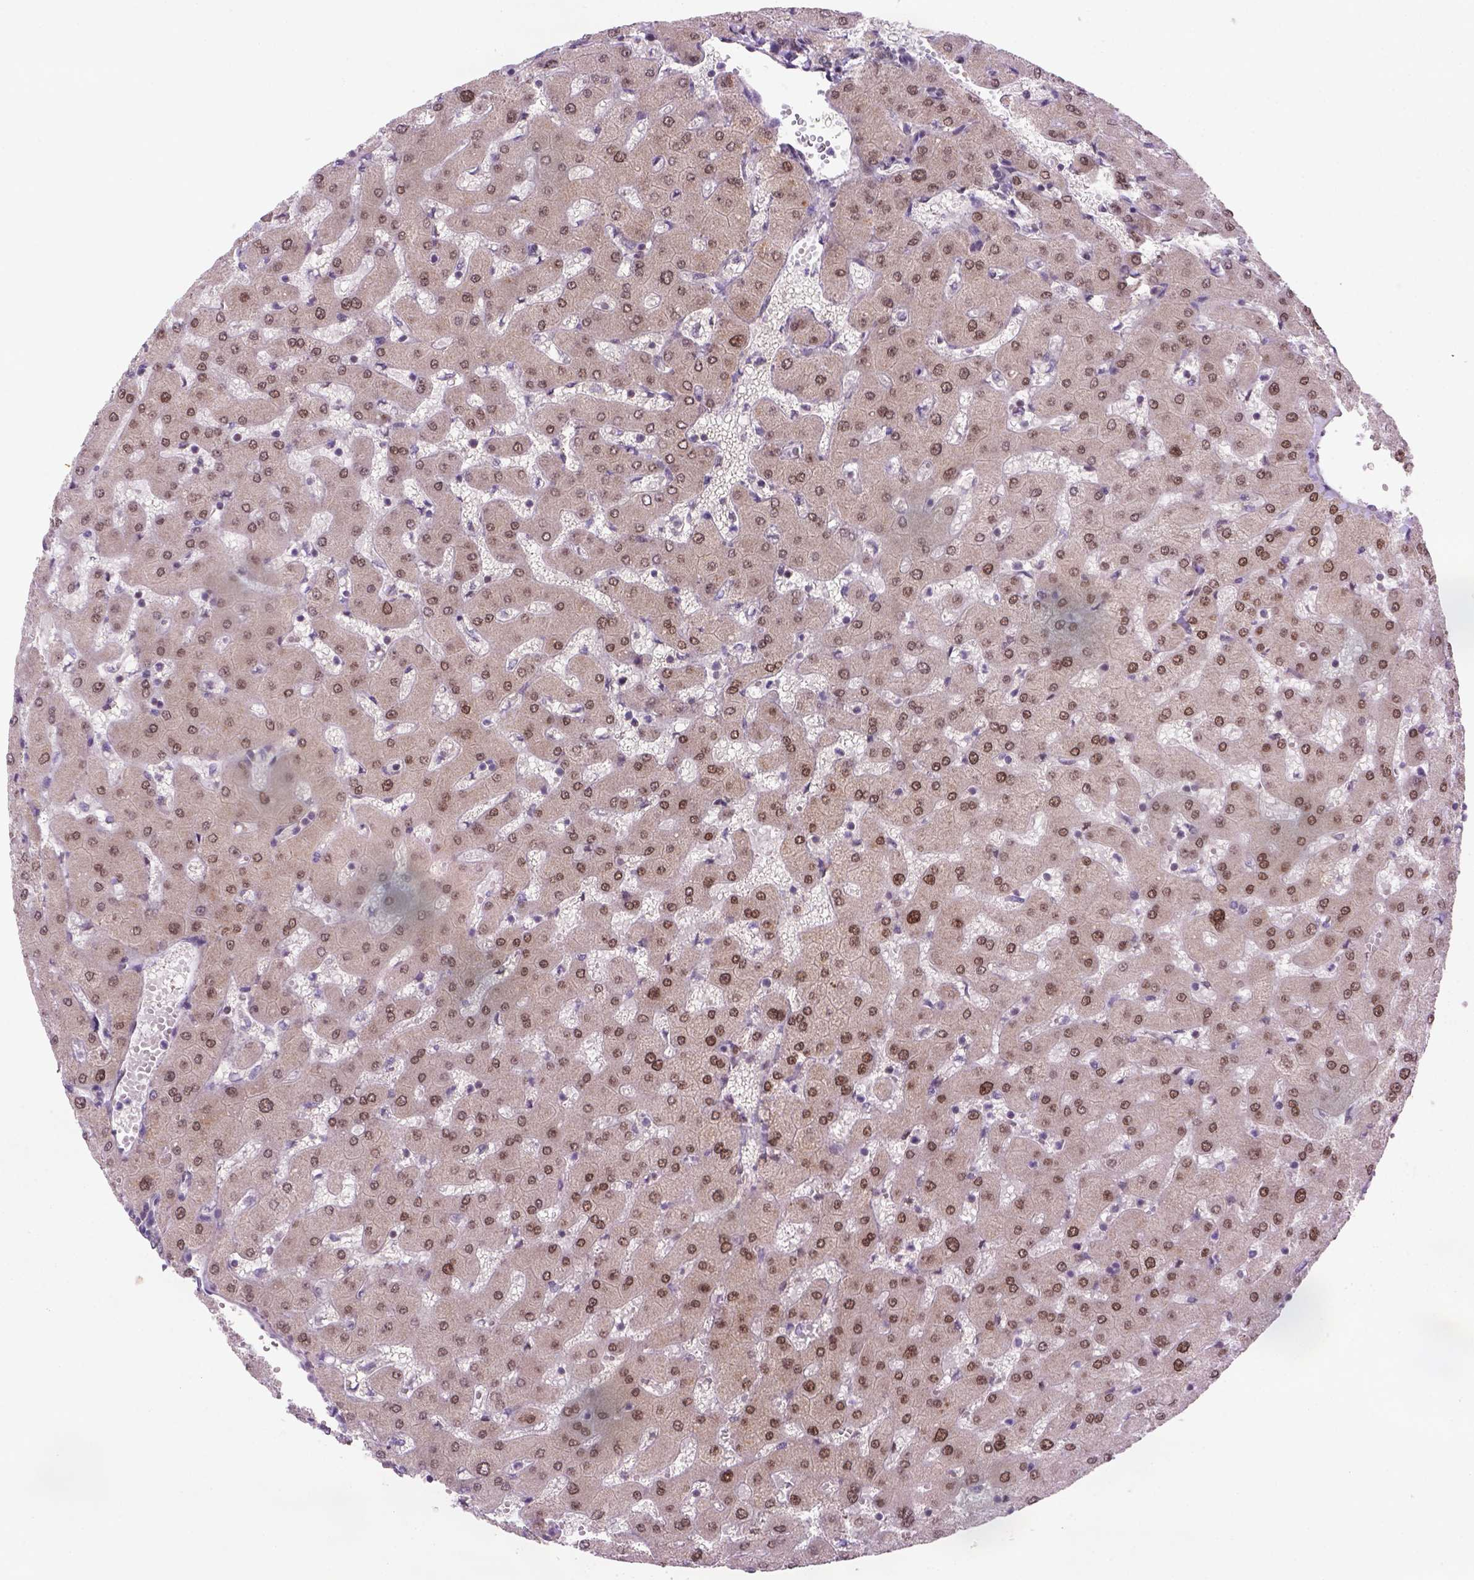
{"staining": {"intensity": "weak", "quantity": "25%-75%", "location": "nuclear"}, "tissue": "liver", "cell_type": "Cholangiocytes", "image_type": "normal", "snomed": [{"axis": "morphology", "description": "Normal tissue, NOS"}, {"axis": "topography", "description": "Liver"}], "caption": "Protein staining of benign liver reveals weak nuclear staining in about 25%-75% of cholangiocytes.", "gene": "MGMT", "patient": {"sex": "female", "age": 63}}